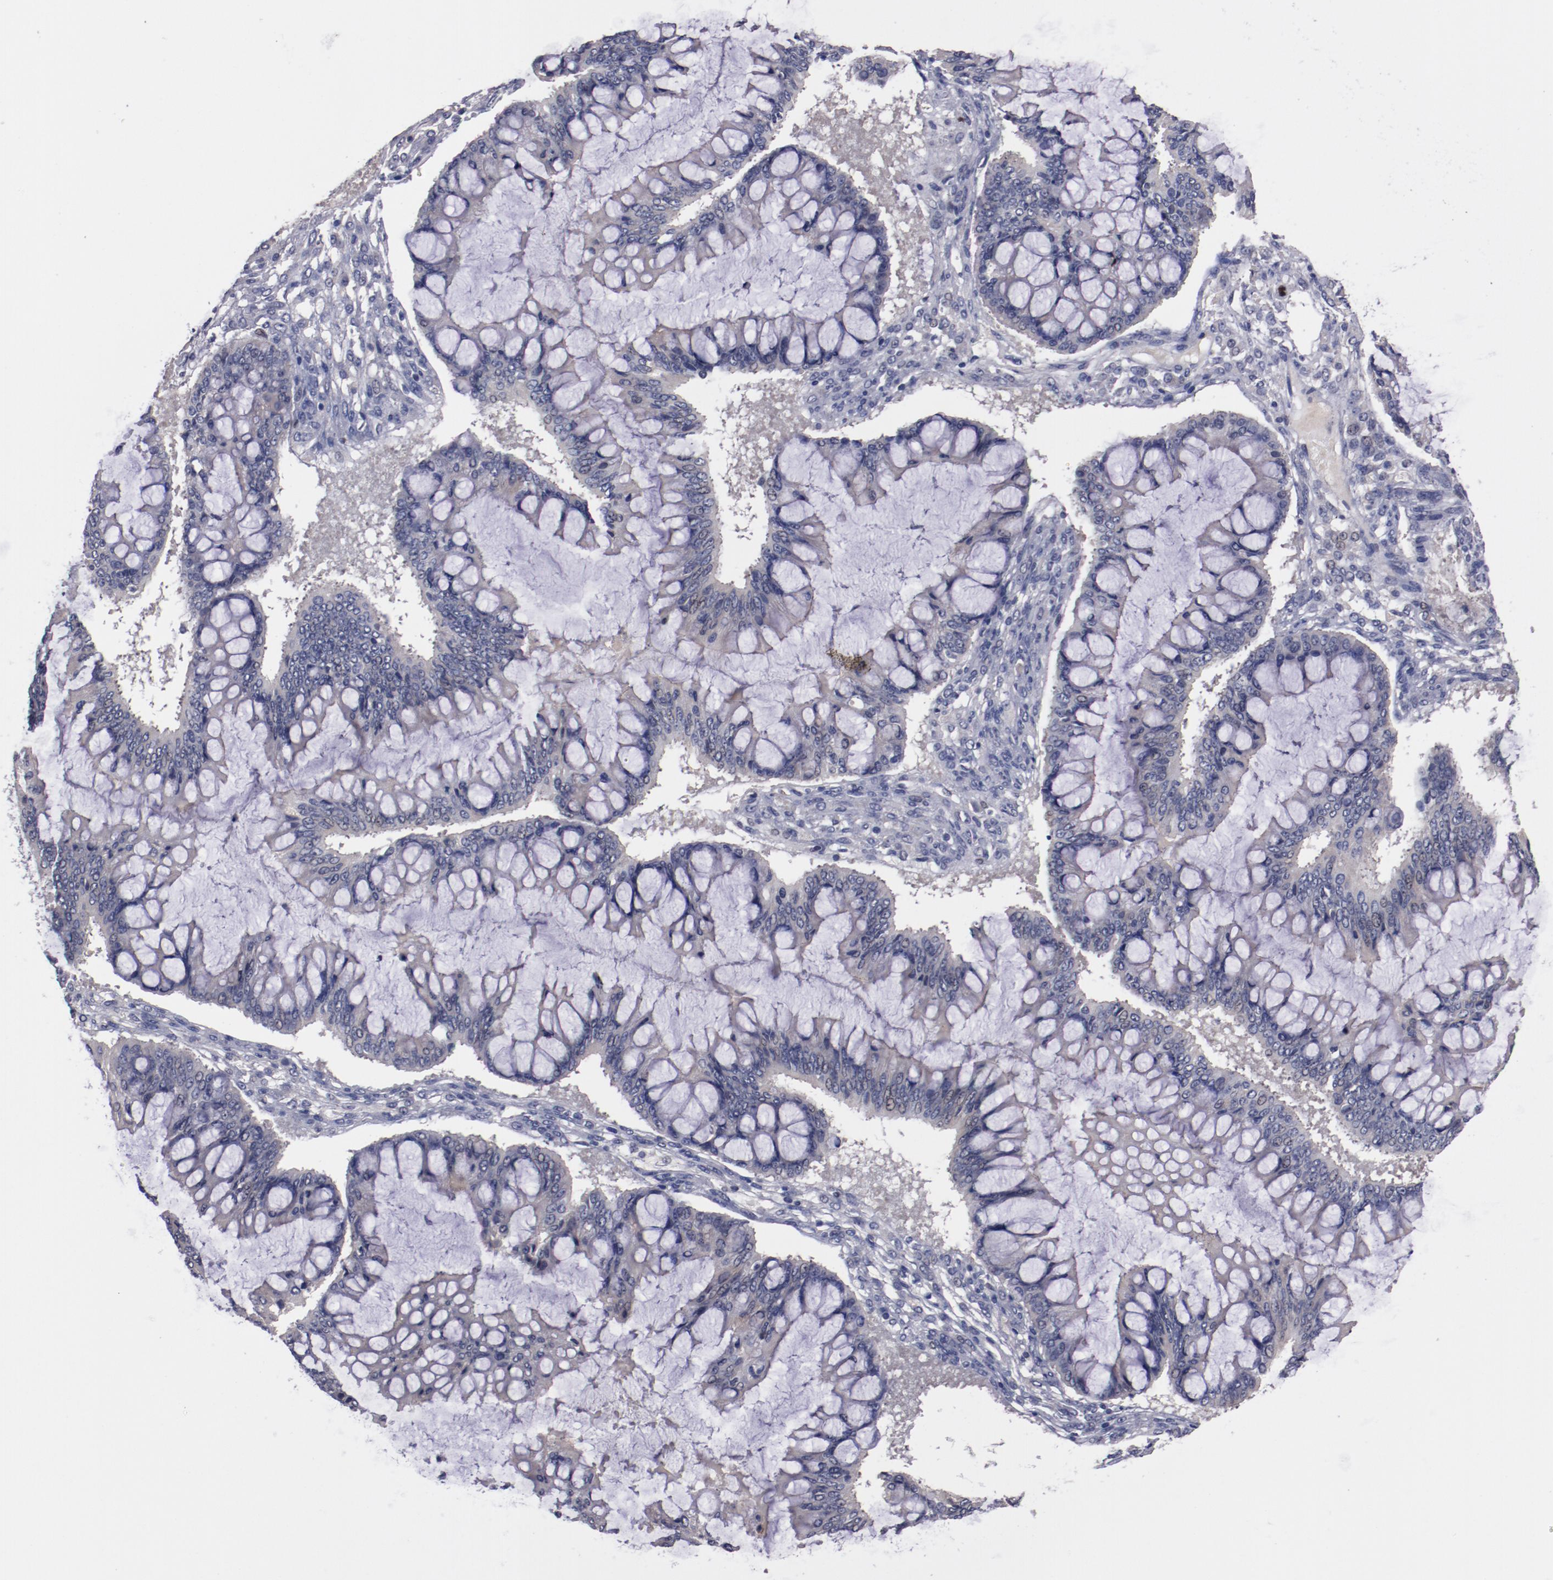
{"staining": {"intensity": "weak", "quantity": "<25%", "location": "cytoplasmic/membranous"}, "tissue": "ovarian cancer", "cell_type": "Tumor cells", "image_type": "cancer", "snomed": [{"axis": "morphology", "description": "Cystadenocarcinoma, mucinous, NOS"}, {"axis": "topography", "description": "Ovary"}], "caption": "A photomicrograph of ovarian cancer stained for a protein shows no brown staining in tumor cells. (DAB (3,3'-diaminobenzidine) IHC with hematoxylin counter stain).", "gene": "FAM81A", "patient": {"sex": "female", "age": 73}}